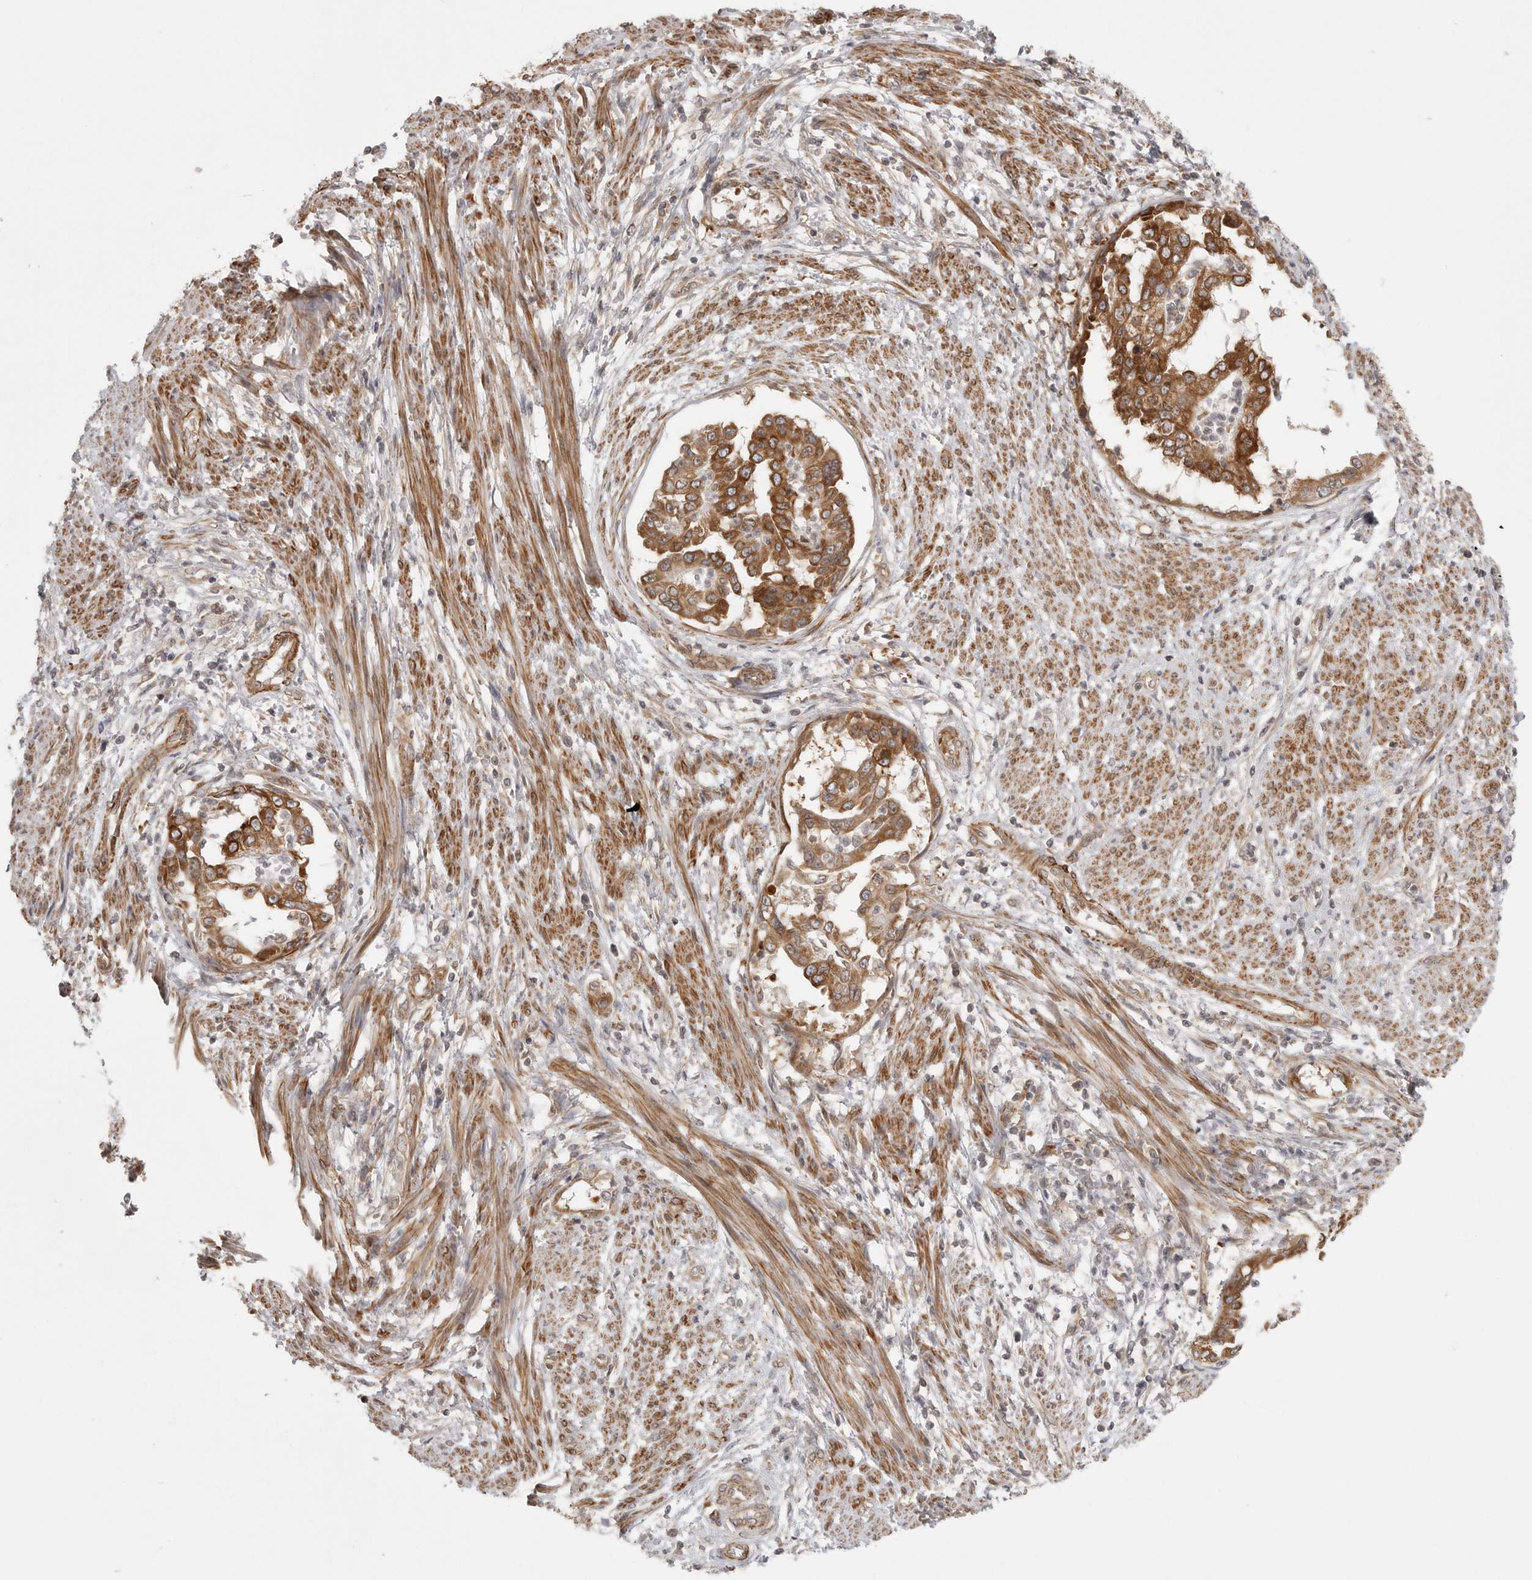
{"staining": {"intensity": "strong", "quantity": ">75%", "location": "cytoplasmic/membranous"}, "tissue": "endometrial cancer", "cell_type": "Tumor cells", "image_type": "cancer", "snomed": [{"axis": "morphology", "description": "Adenocarcinoma, NOS"}, {"axis": "topography", "description": "Endometrium"}], "caption": "Endometrial adenocarcinoma tissue shows strong cytoplasmic/membranous positivity in about >75% of tumor cells", "gene": "CERS2", "patient": {"sex": "female", "age": 85}}